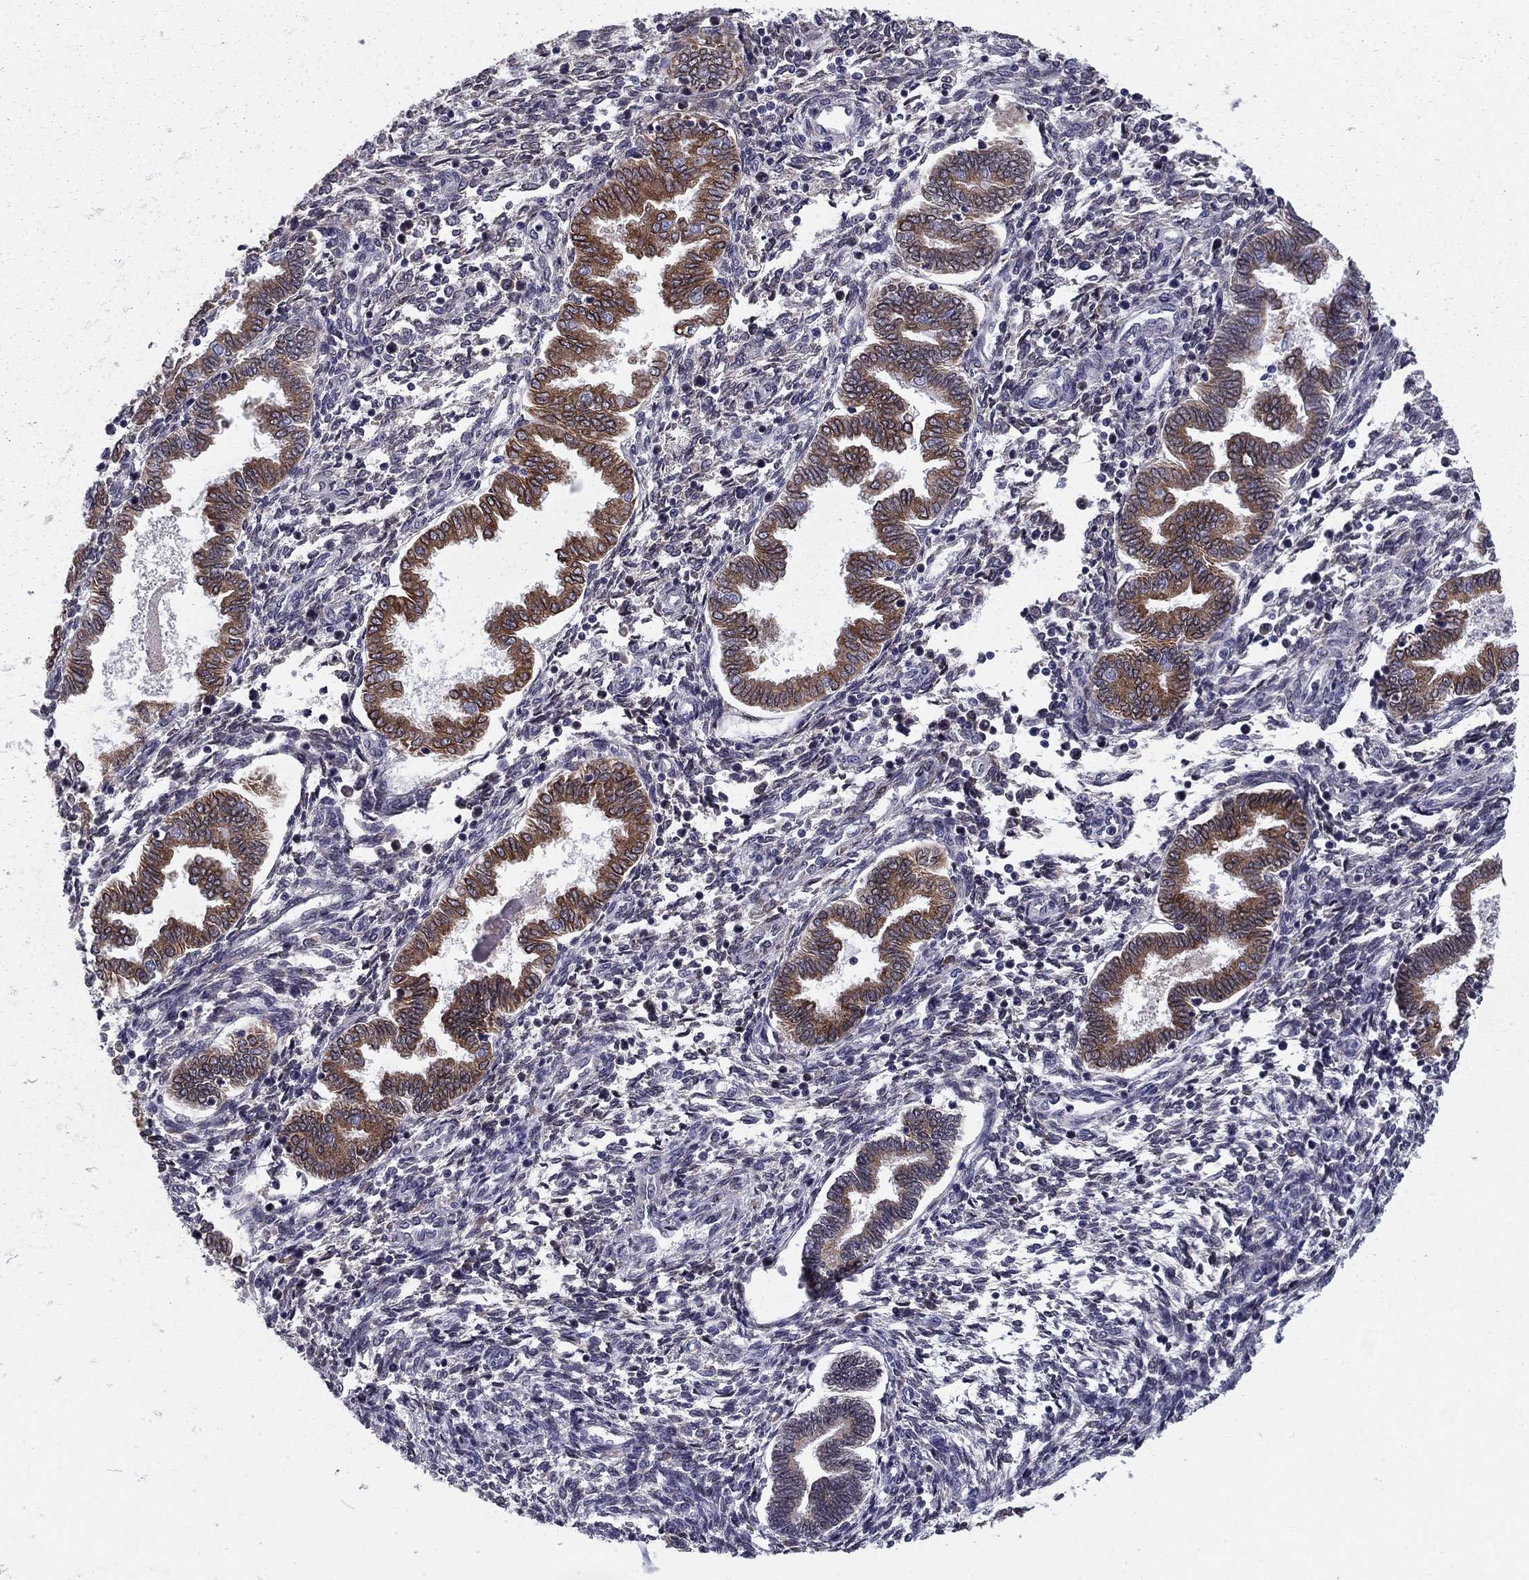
{"staining": {"intensity": "negative", "quantity": "none", "location": "none"}, "tissue": "endometrium", "cell_type": "Cells in endometrial stroma", "image_type": "normal", "snomed": [{"axis": "morphology", "description": "Normal tissue, NOS"}, {"axis": "topography", "description": "Endometrium"}], "caption": "A high-resolution micrograph shows IHC staining of normal endometrium, which displays no significant staining in cells in endometrial stroma.", "gene": "TMED3", "patient": {"sex": "female", "age": 42}}